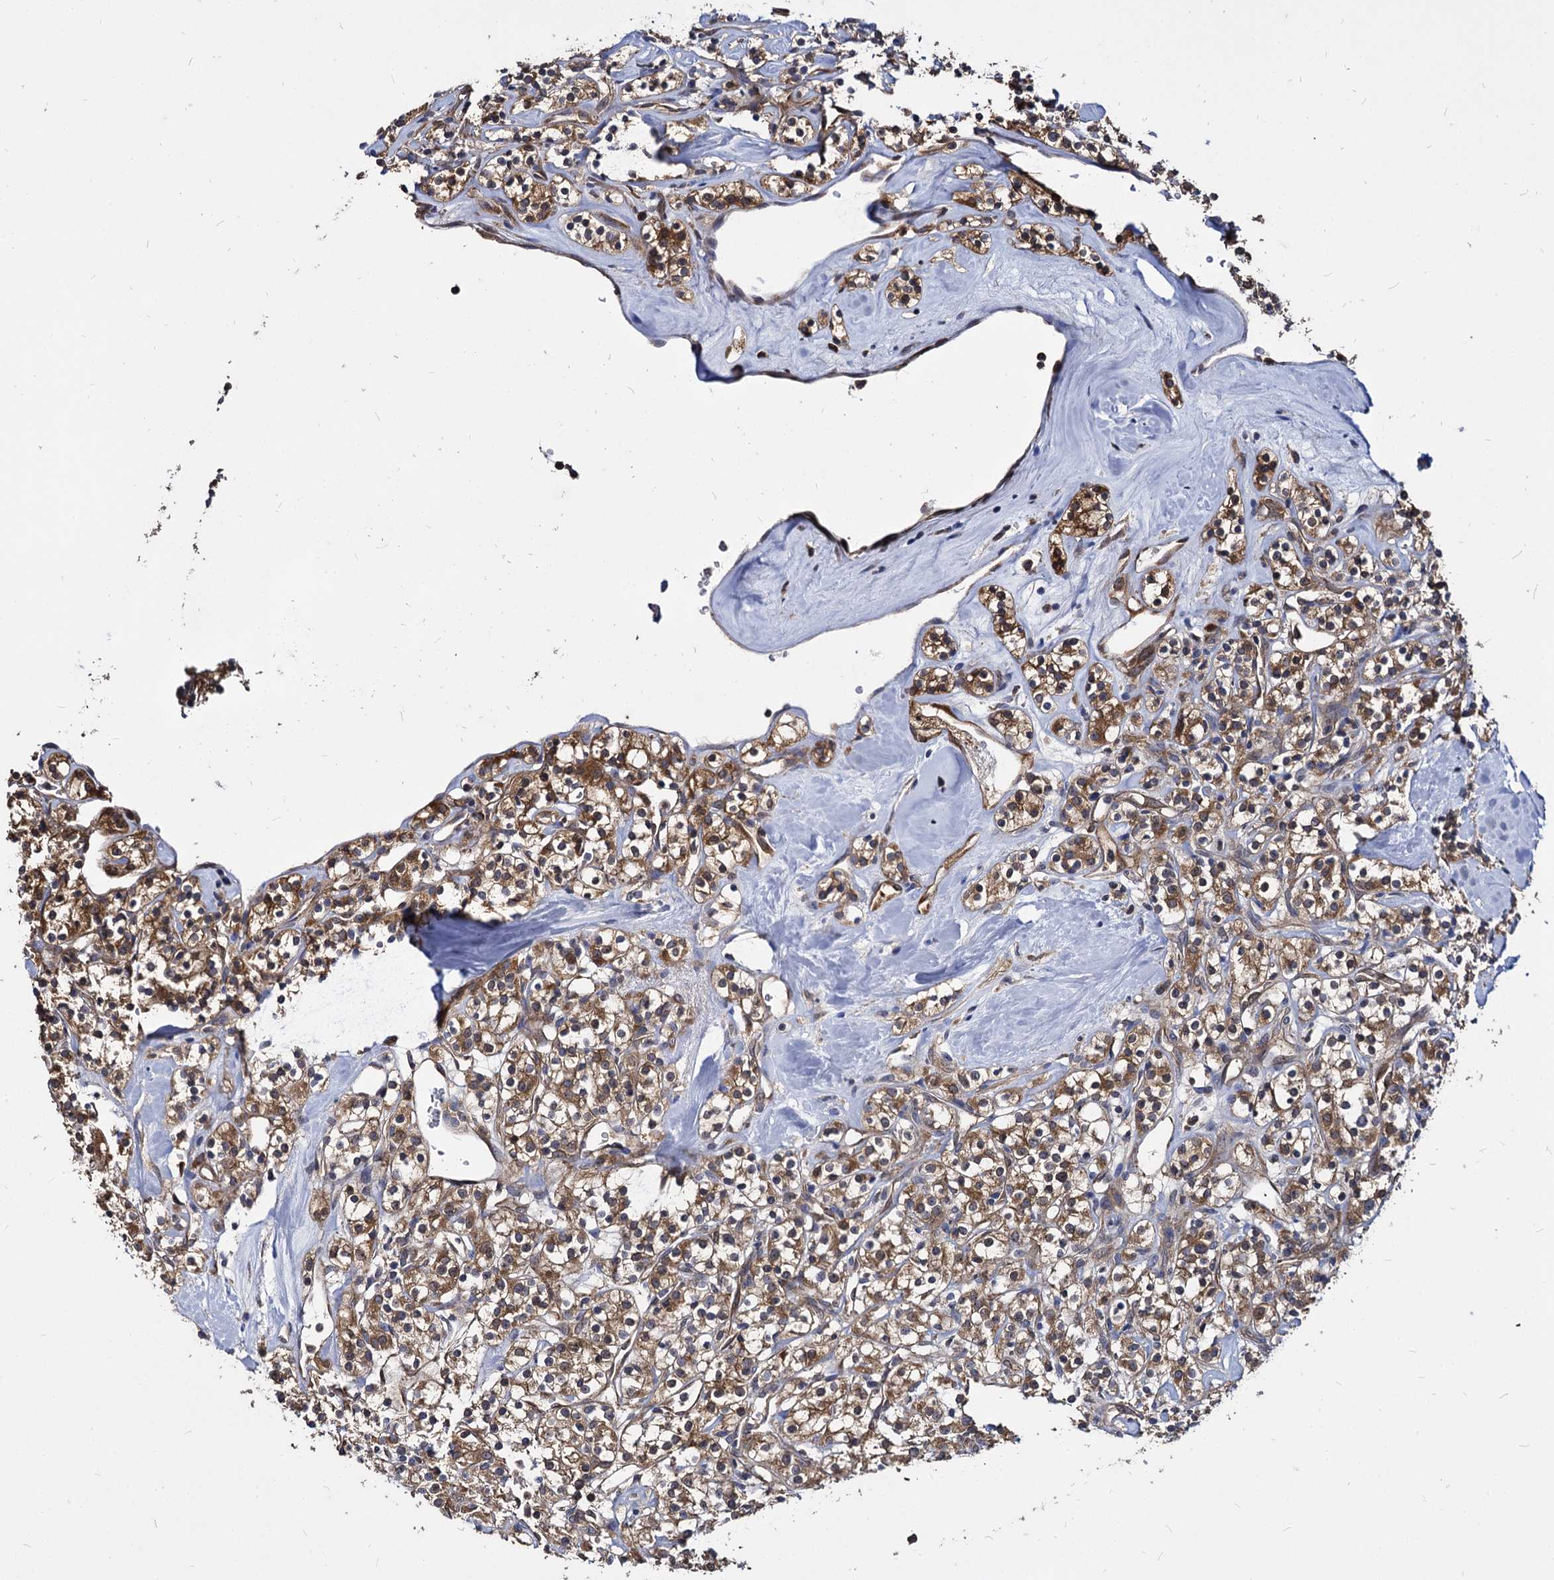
{"staining": {"intensity": "moderate", "quantity": ">75%", "location": "cytoplasmic/membranous"}, "tissue": "renal cancer", "cell_type": "Tumor cells", "image_type": "cancer", "snomed": [{"axis": "morphology", "description": "Adenocarcinoma, NOS"}, {"axis": "topography", "description": "Kidney"}], "caption": "This is a photomicrograph of immunohistochemistry (IHC) staining of renal adenocarcinoma, which shows moderate positivity in the cytoplasmic/membranous of tumor cells.", "gene": "NME1", "patient": {"sex": "male", "age": 77}}